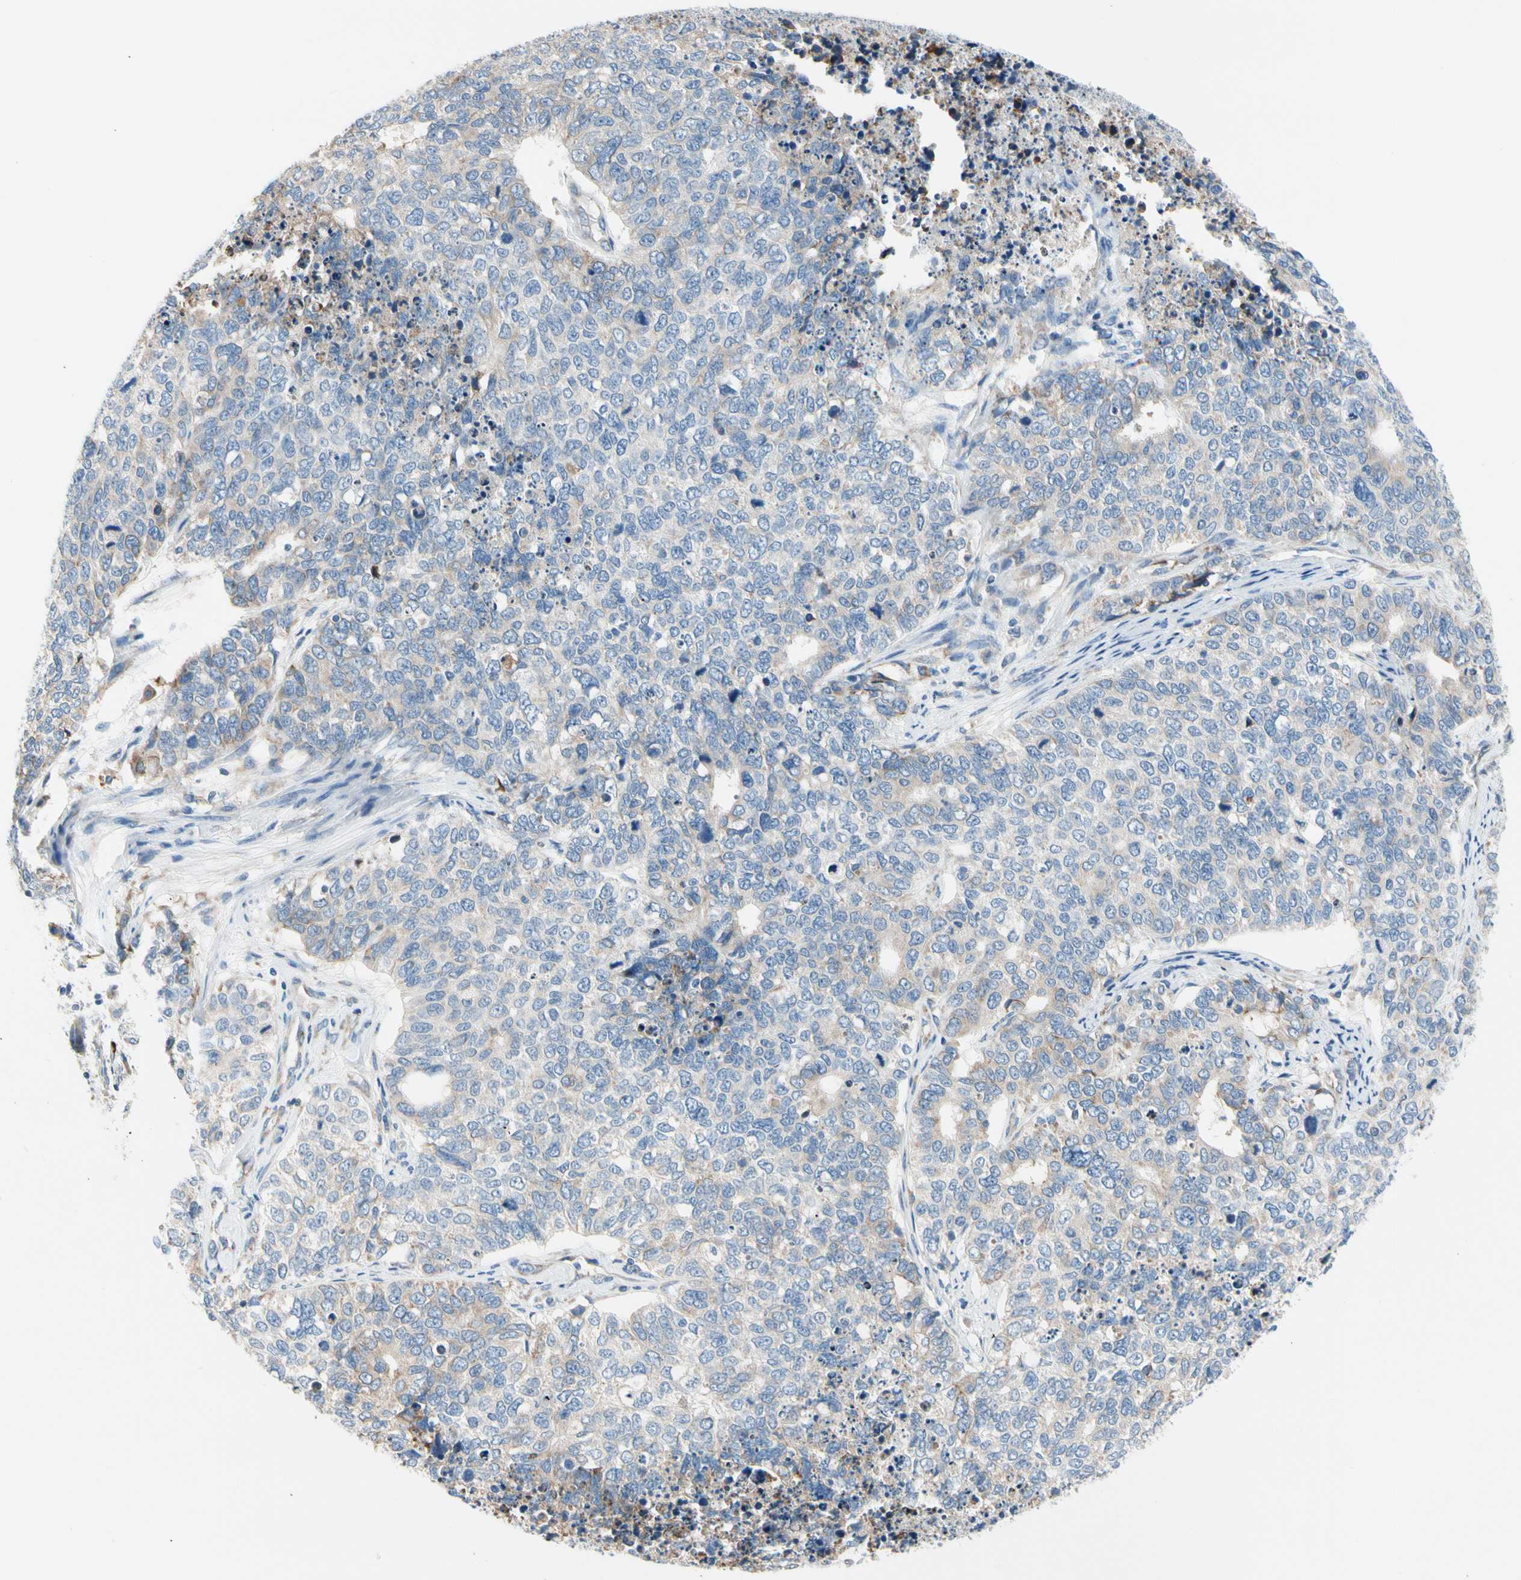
{"staining": {"intensity": "weak", "quantity": "<25%", "location": "cytoplasmic/membranous"}, "tissue": "cervical cancer", "cell_type": "Tumor cells", "image_type": "cancer", "snomed": [{"axis": "morphology", "description": "Squamous cell carcinoma, NOS"}, {"axis": "topography", "description": "Cervix"}], "caption": "A micrograph of human cervical squamous cell carcinoma is negative for staining in tumor cells. (Stains: DAB IHC with hematoxylin counter stain, Microscopy: brightfield microscopy at high magnification).", "gene": "STXBP1", "patient": {"sex": "female", "age": 63}}